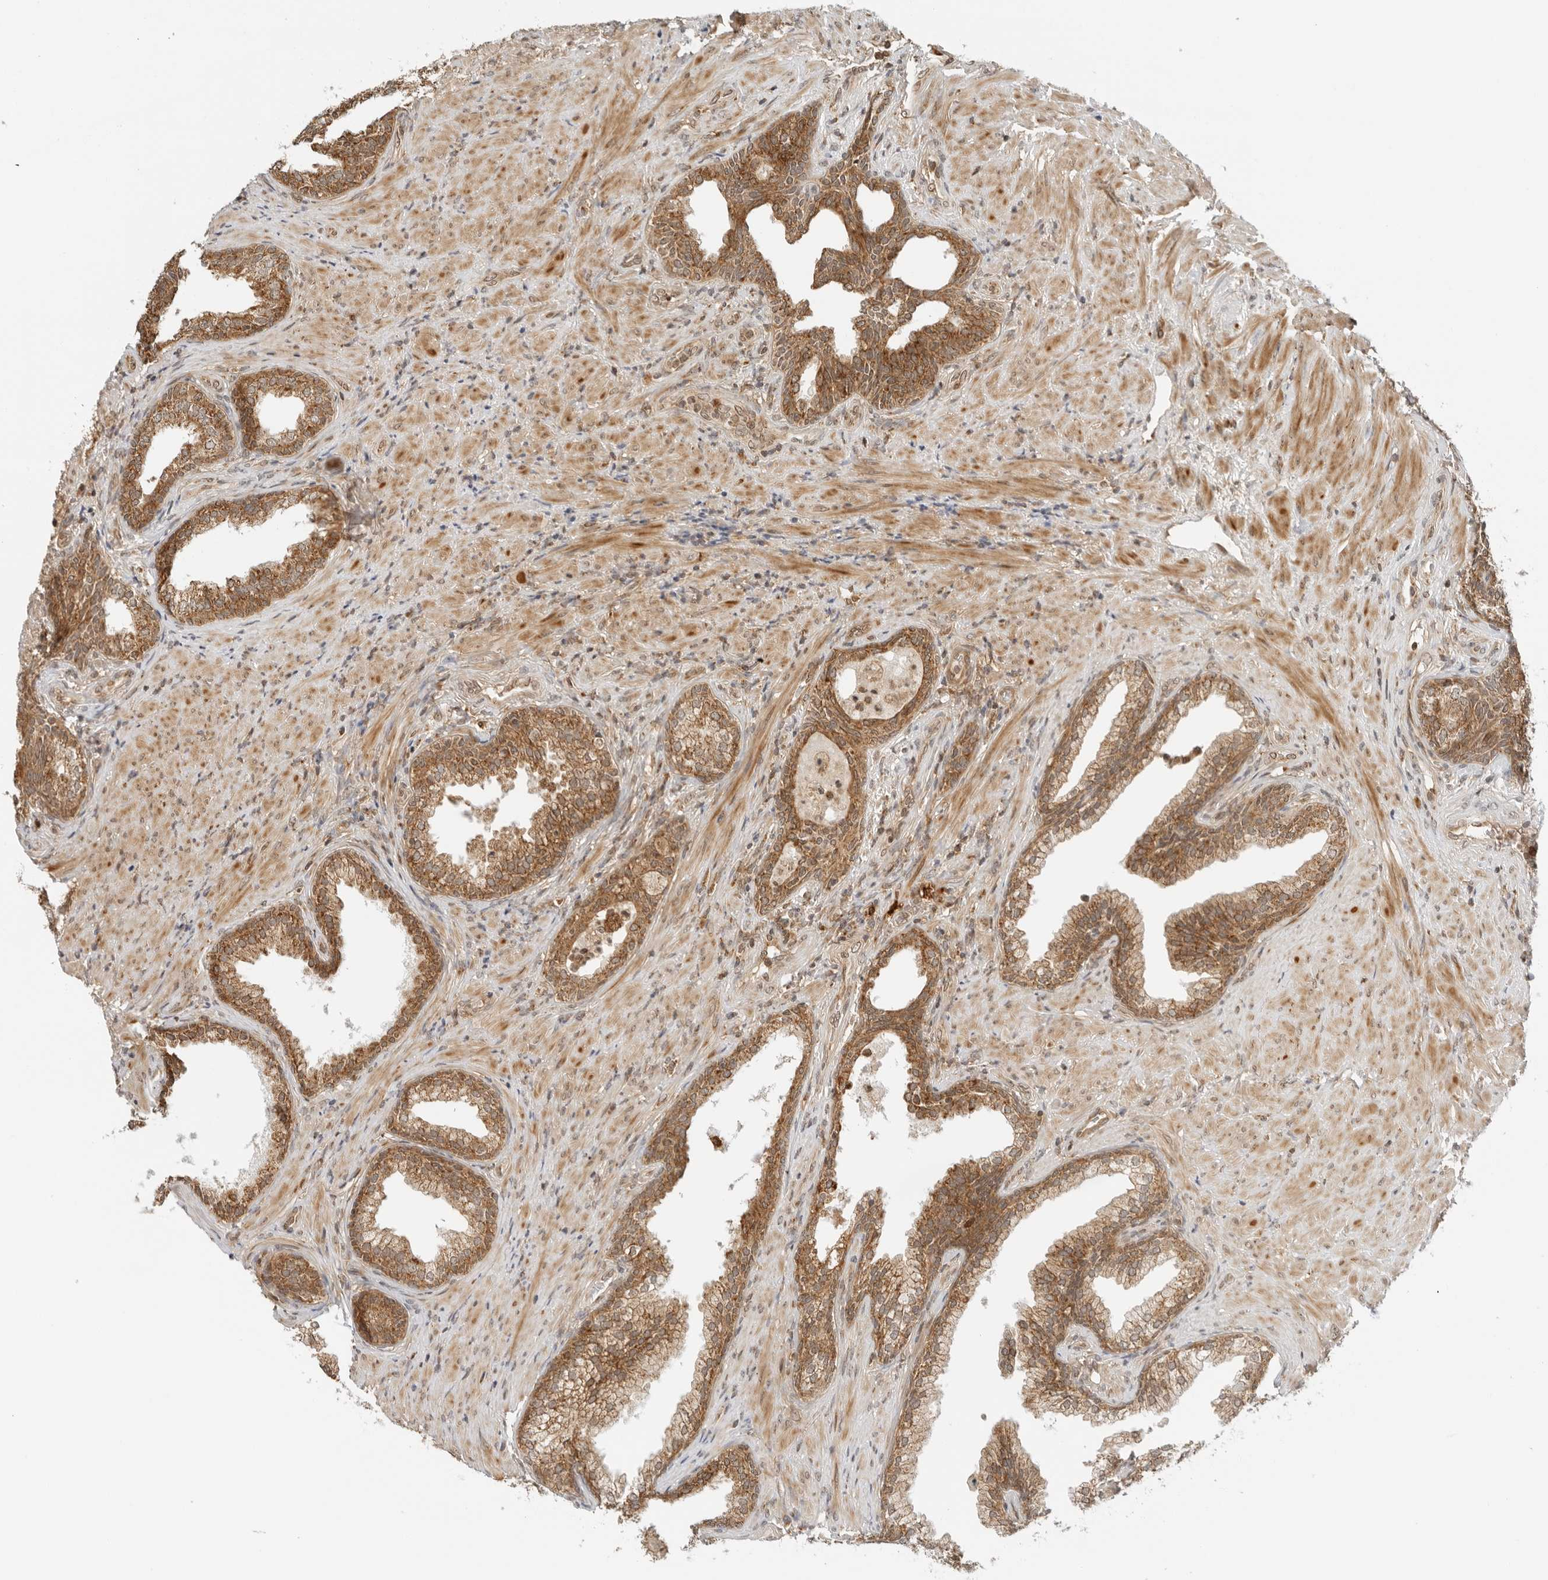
{"staining": {"intensity": "strong", "quantity": ">75%", "location": "cytoplasmic/membranous"}, "tissue": "prostate", "cell_type": "Glandular cells", "image_type": "normal", "snomed": [{"axis": "morphology", "description": "Normal tissue, NOS"}, {"axis": "topography", "description": "Prostate"}], "caption": "Immunohistochemistry of benign human prostate reveals high levels of strong cytoplasmic/membranous staining in approximately >75% of glandular cells.", "gene": "RC3H1", "patient": {"sex": "male", "age": 76}}